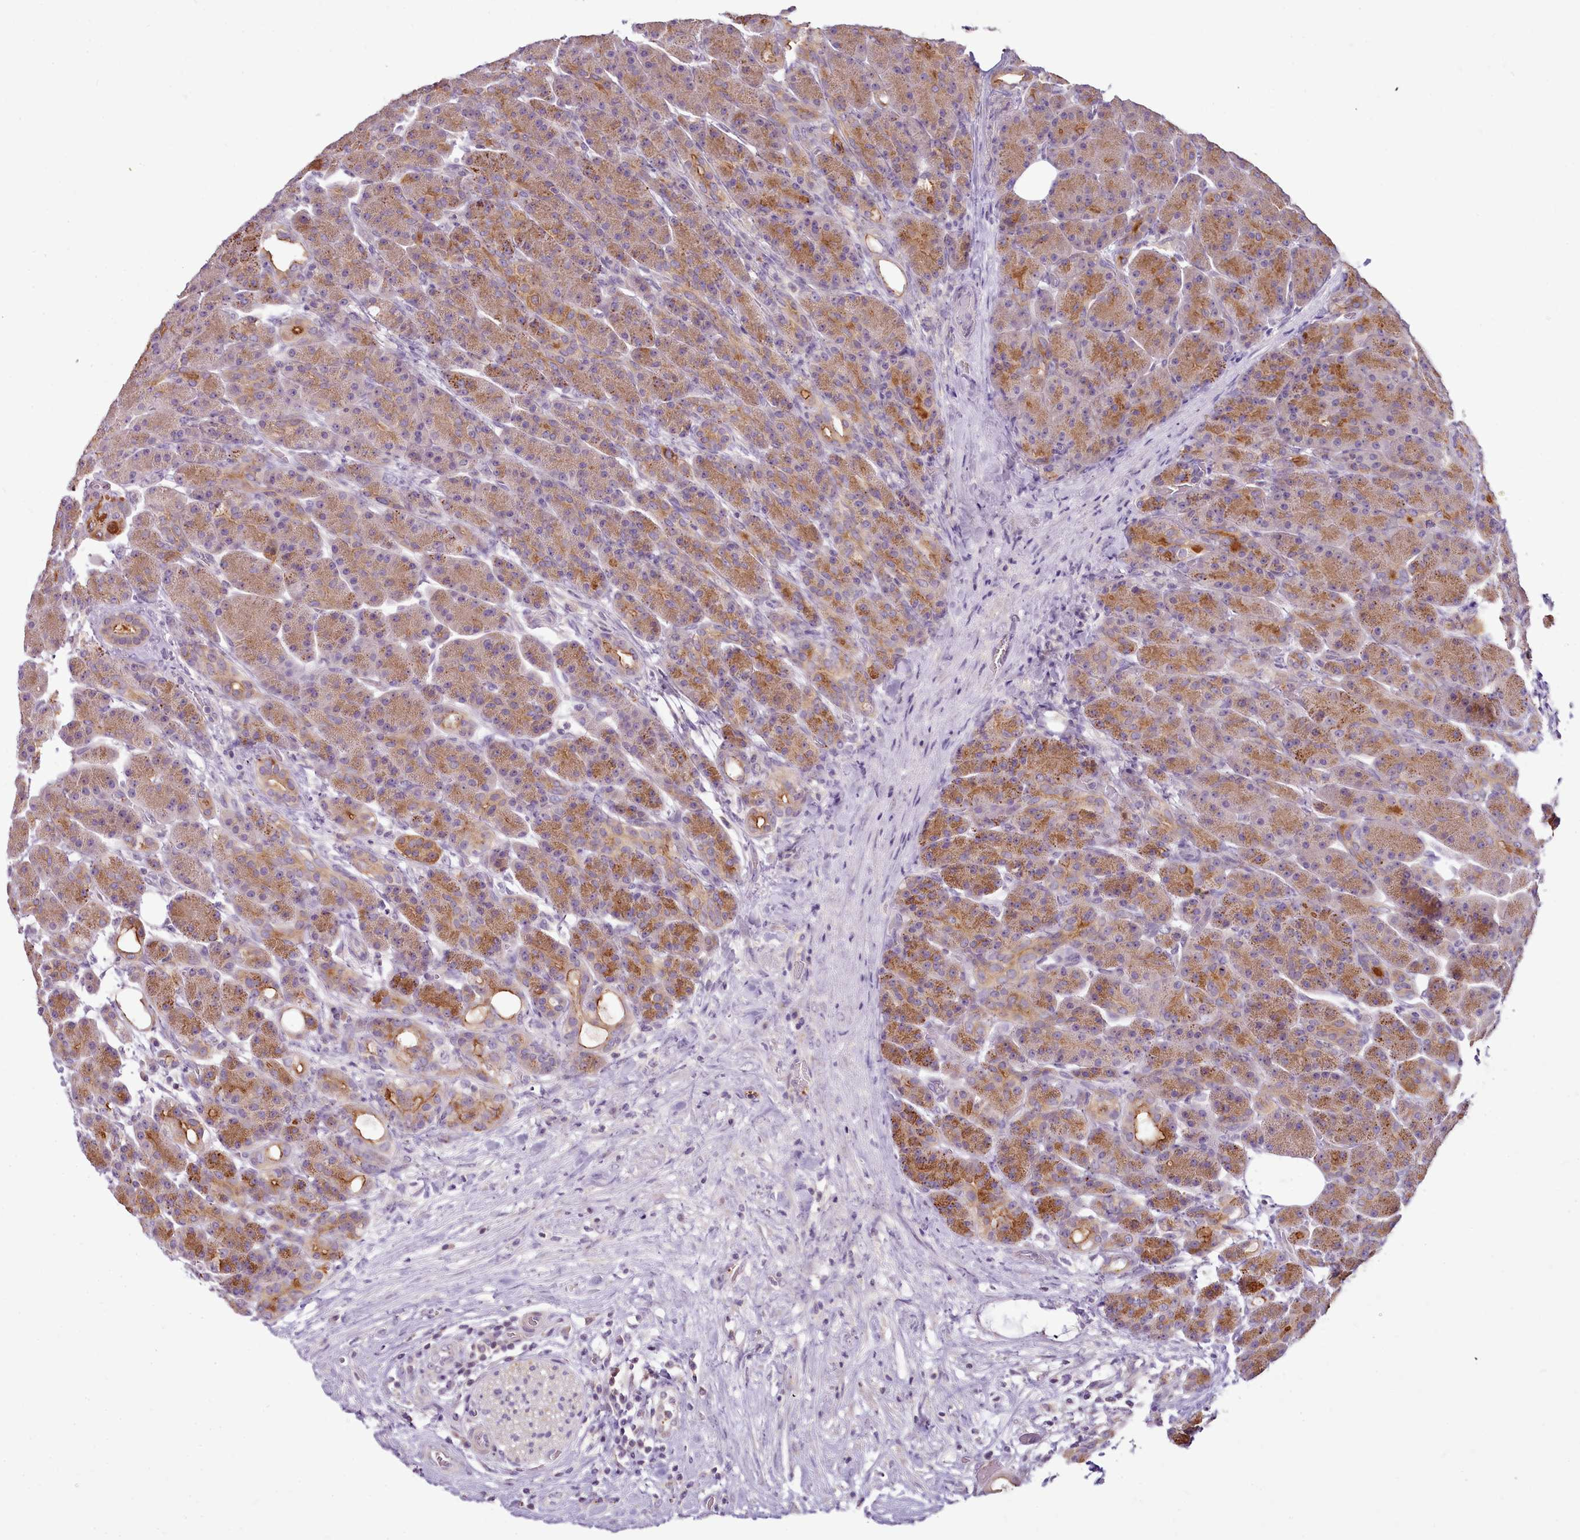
{"staining": {"intensity": "moderate", "quantity": "25%-75%", "location": "cytoplasmic/membranous"}, "tissue": "pancreas", "cell_type": "Exocrine glandular cells", "image_type": "normal", "snomed": [{"axis": "morphology", "description": "Normal tissue, NOS"}, {"axis": "topography", "description": "Pancreas"}], "caption": "An immunohistochemistry (IHC) photomicrograph of normal tissue is shown. Protein staining in brown labels moderate cytoplasmic/membranous positivity in pancreas within exocrine glandular cells. (Brightfield microscopy of DAB IHC at high magnification).", "gene": "CAPN7", "patient": {"sex": "male", "age": 63}}